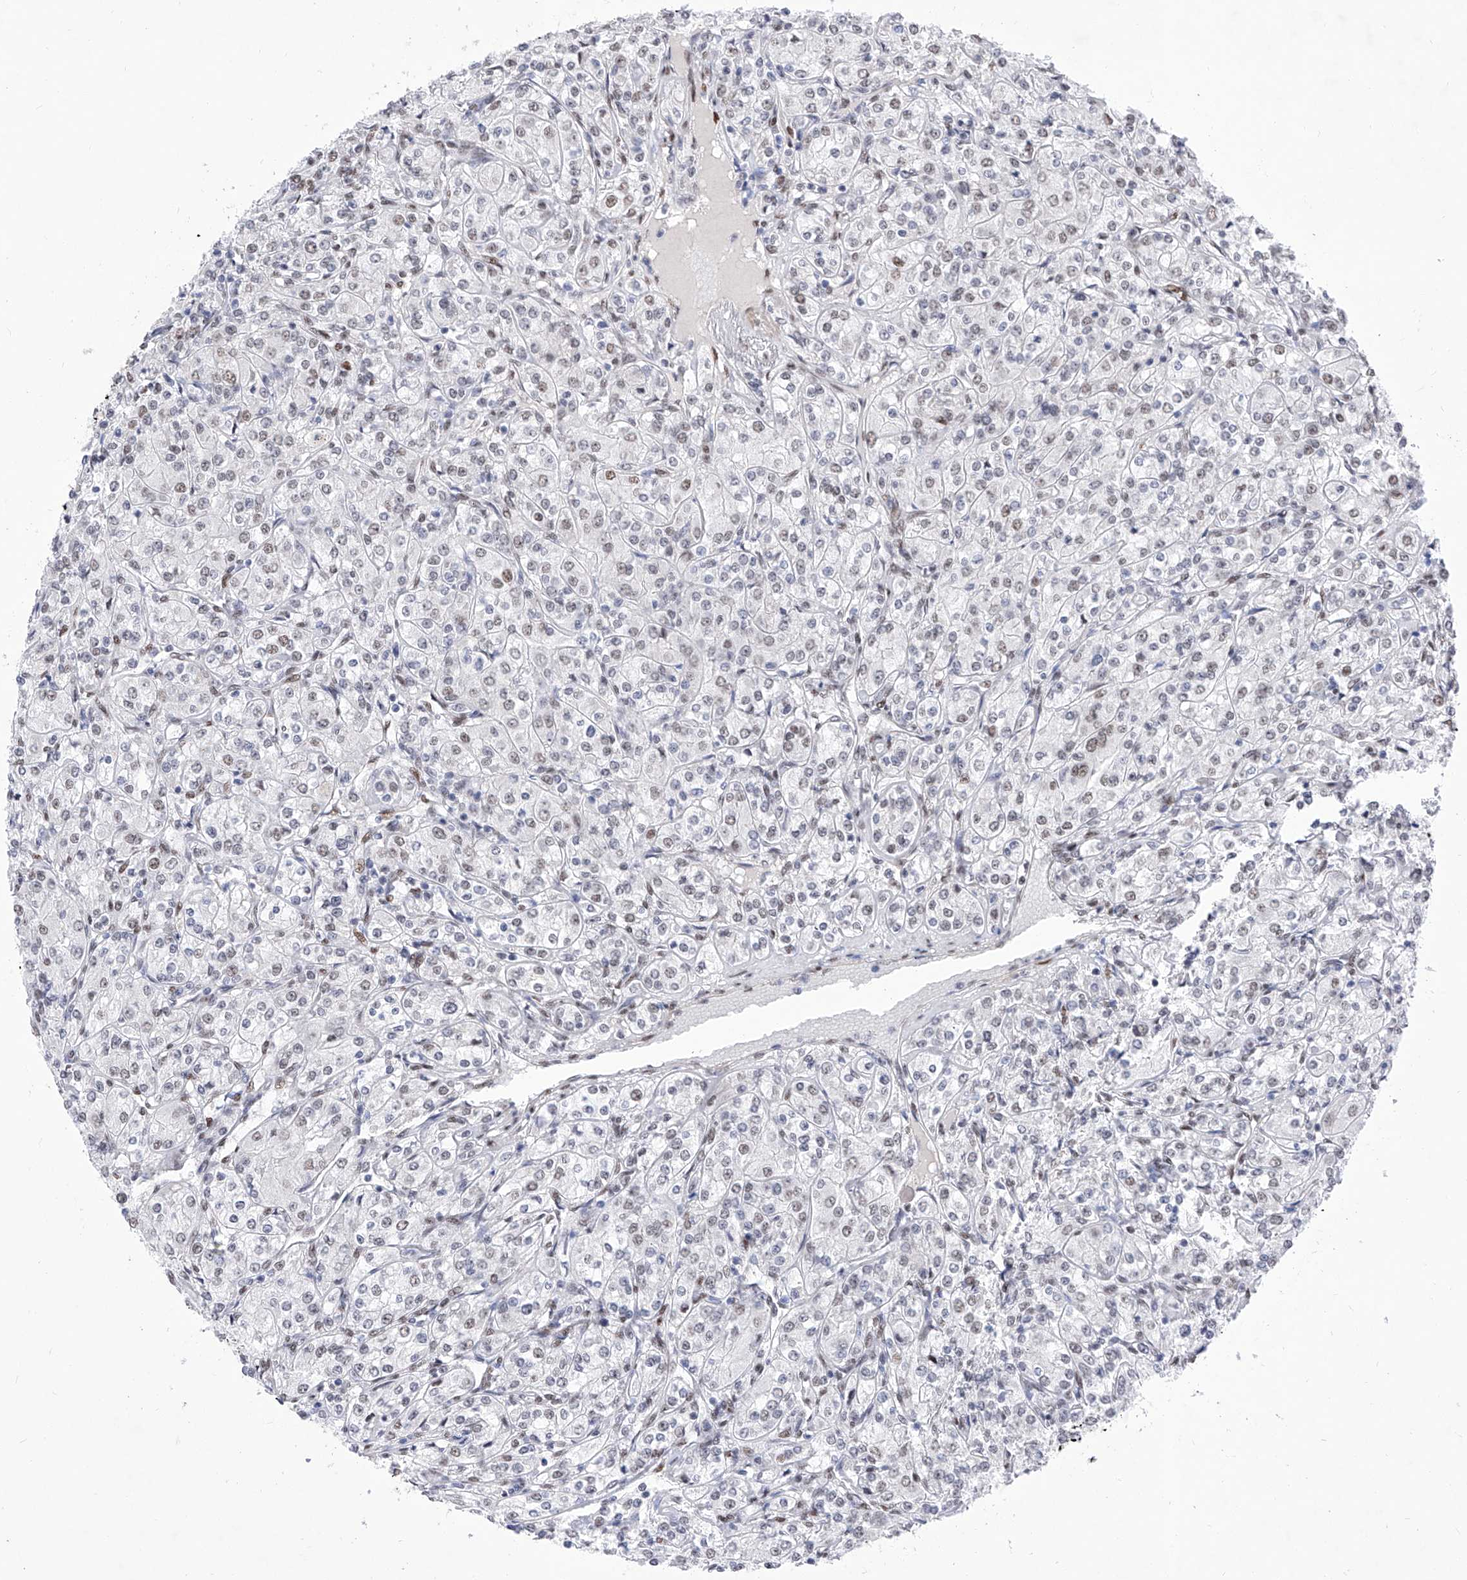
{"staining": {"intensity": "weak", "quantity": "25%-75%", "location": "nuclear"}, "tissue": "renal cancer", "cell_type": "Tumor cells", "image_type": "cancer", "snomed": [{"axis": "morphology", "description": "Adenocarcinoma, NOS"}, {"axis": "topography", "description": "Kidney"}], "caption": "Adenocarcinoma (renal) stained with immunohistochemistry (IHC) demonstrates weak nuclear positivity in approximately 25%-75% of tumor cells.", "gene": "ATN1", "patient": {"sex": "male", "age": 77}}